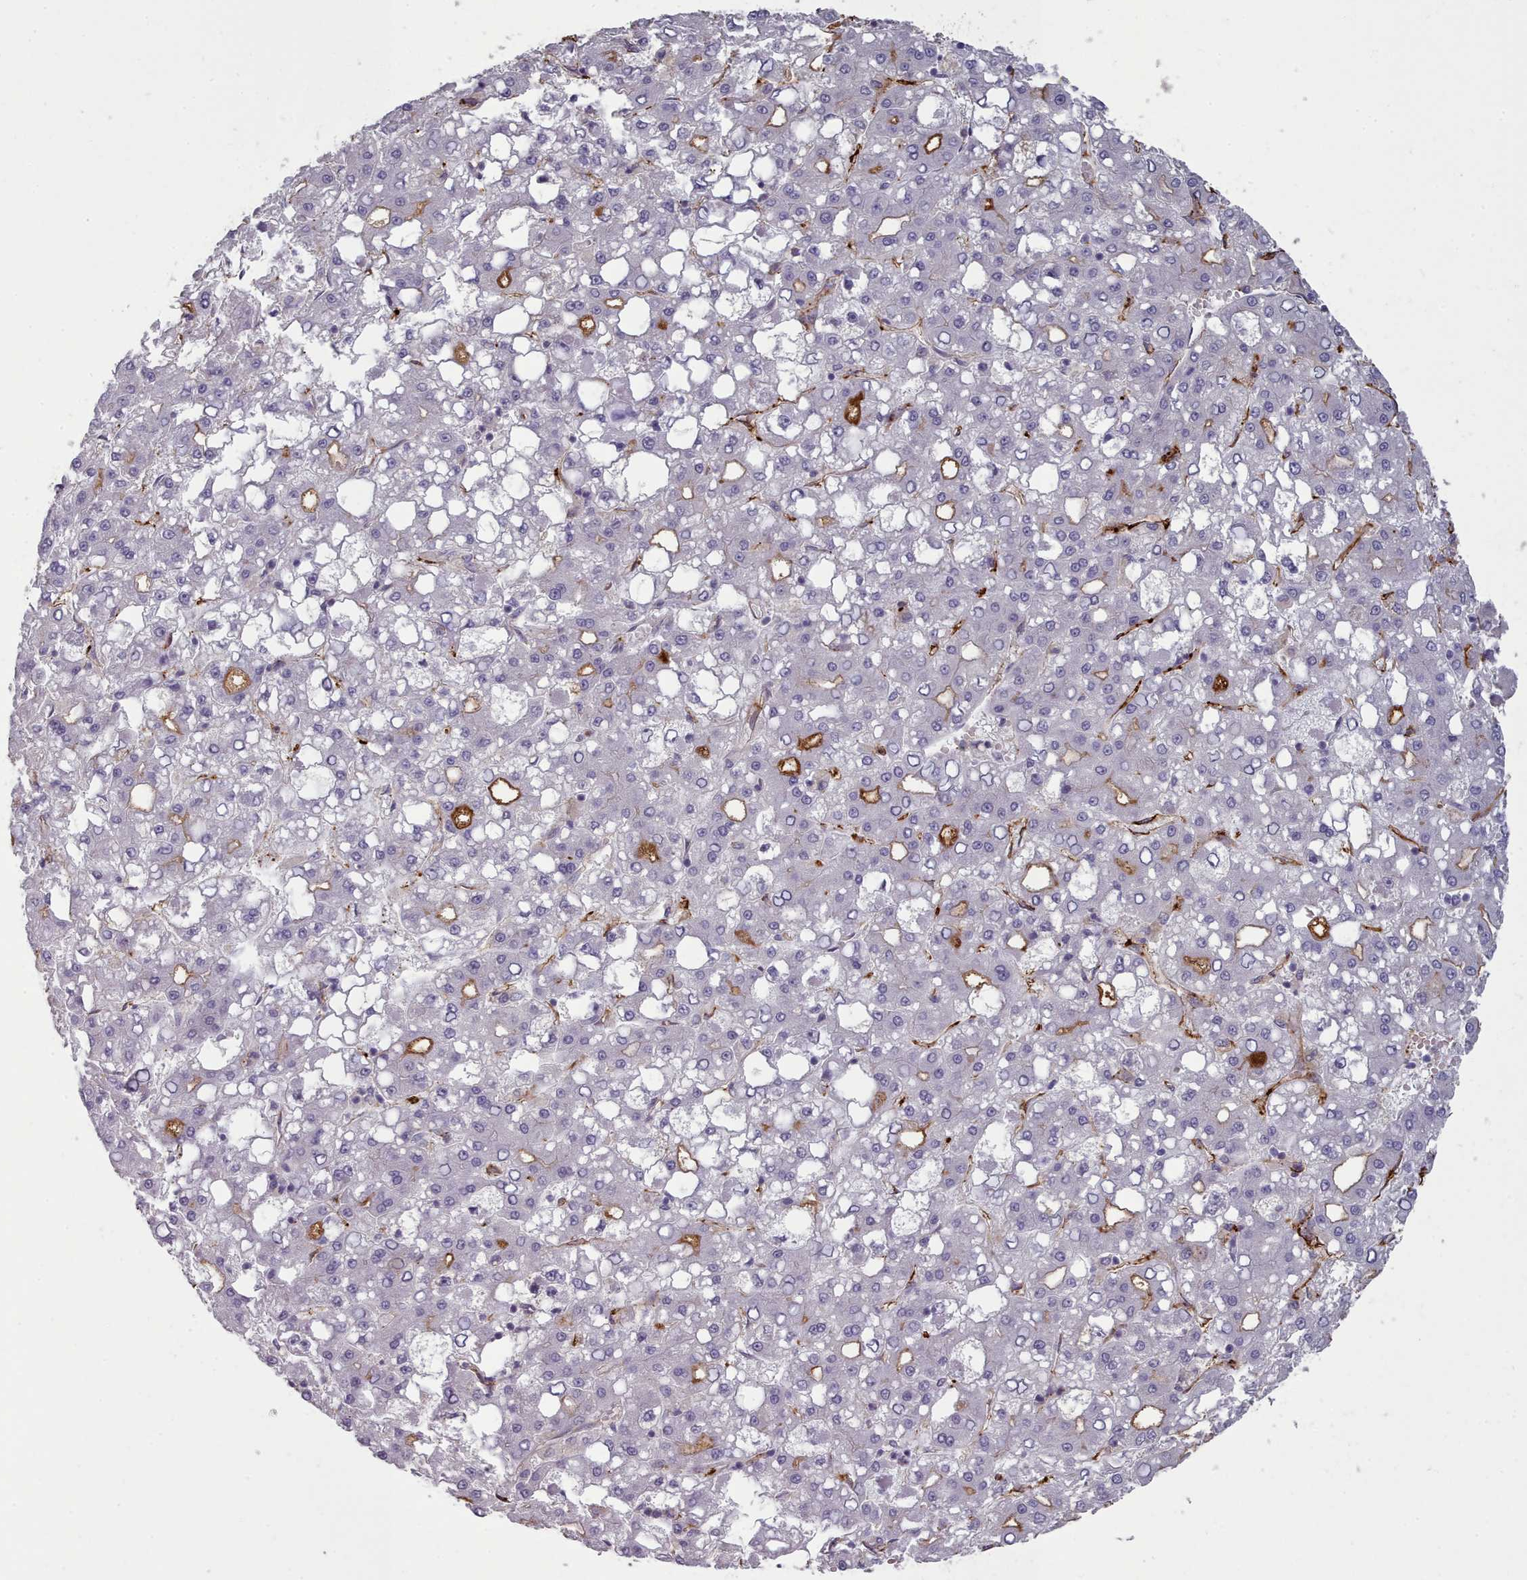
{"staining": {"intensity": "negative", "quantity": "none", "location": "none"}, "tissue": "liver cancer", "cell_type": "Tumor cells", "image_type": "cancer", "snomed": [{"axis": "morphology", "description": "Carcinoma, Hepatocellular, NOS"}, {"axis": "topography", "description": "Liver"}], "caption": "Photomicrograph shows no significant protein staining in tumor cells of liver hepatocellular carcinoma.", "gene": "CD300LF", "patient": {"sex": "male", "age": 65}}